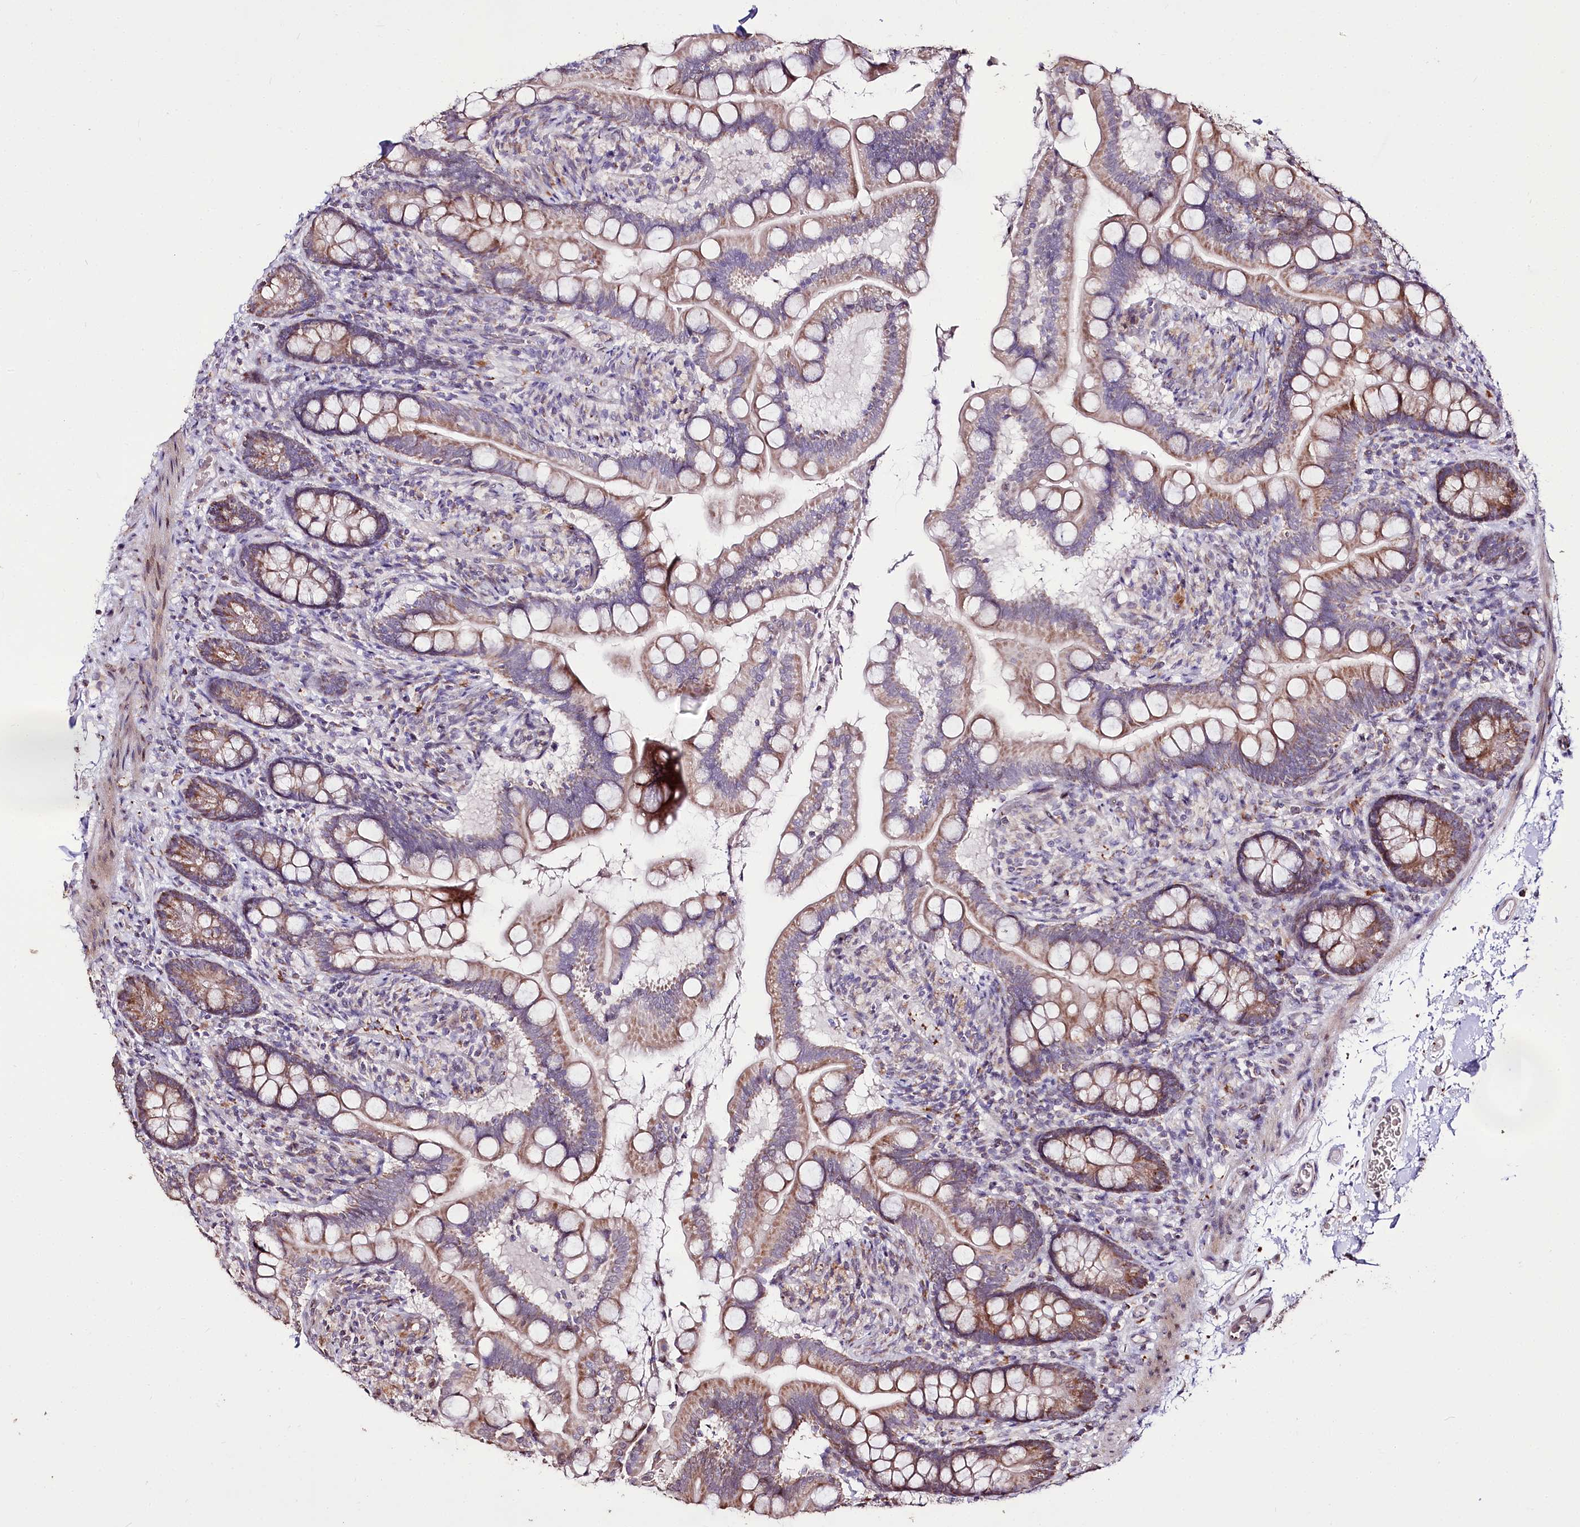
{"staining": {"intensity": "moderate", "quantity": ">75%", "location": "cytoplasmic/membranous"}, "tissue": "small intestine", "cell_type": "Glandular cells", "image_type": "normal", "snomed": [{"axis": "morphology", "description": "Normal tissue, NOS"}, {"axis": "topography", "description": "Small intestine"}], "caption": "High-power microscopy captured an immunohistochemistry (IHC) micrograph of unremarkable small intestine, revealing moderate cytoplasmic/membranous expression in approximately >75% of glandular cells.", "gene": "CARD19", "patient": {"sex": "female", "age": 64}}